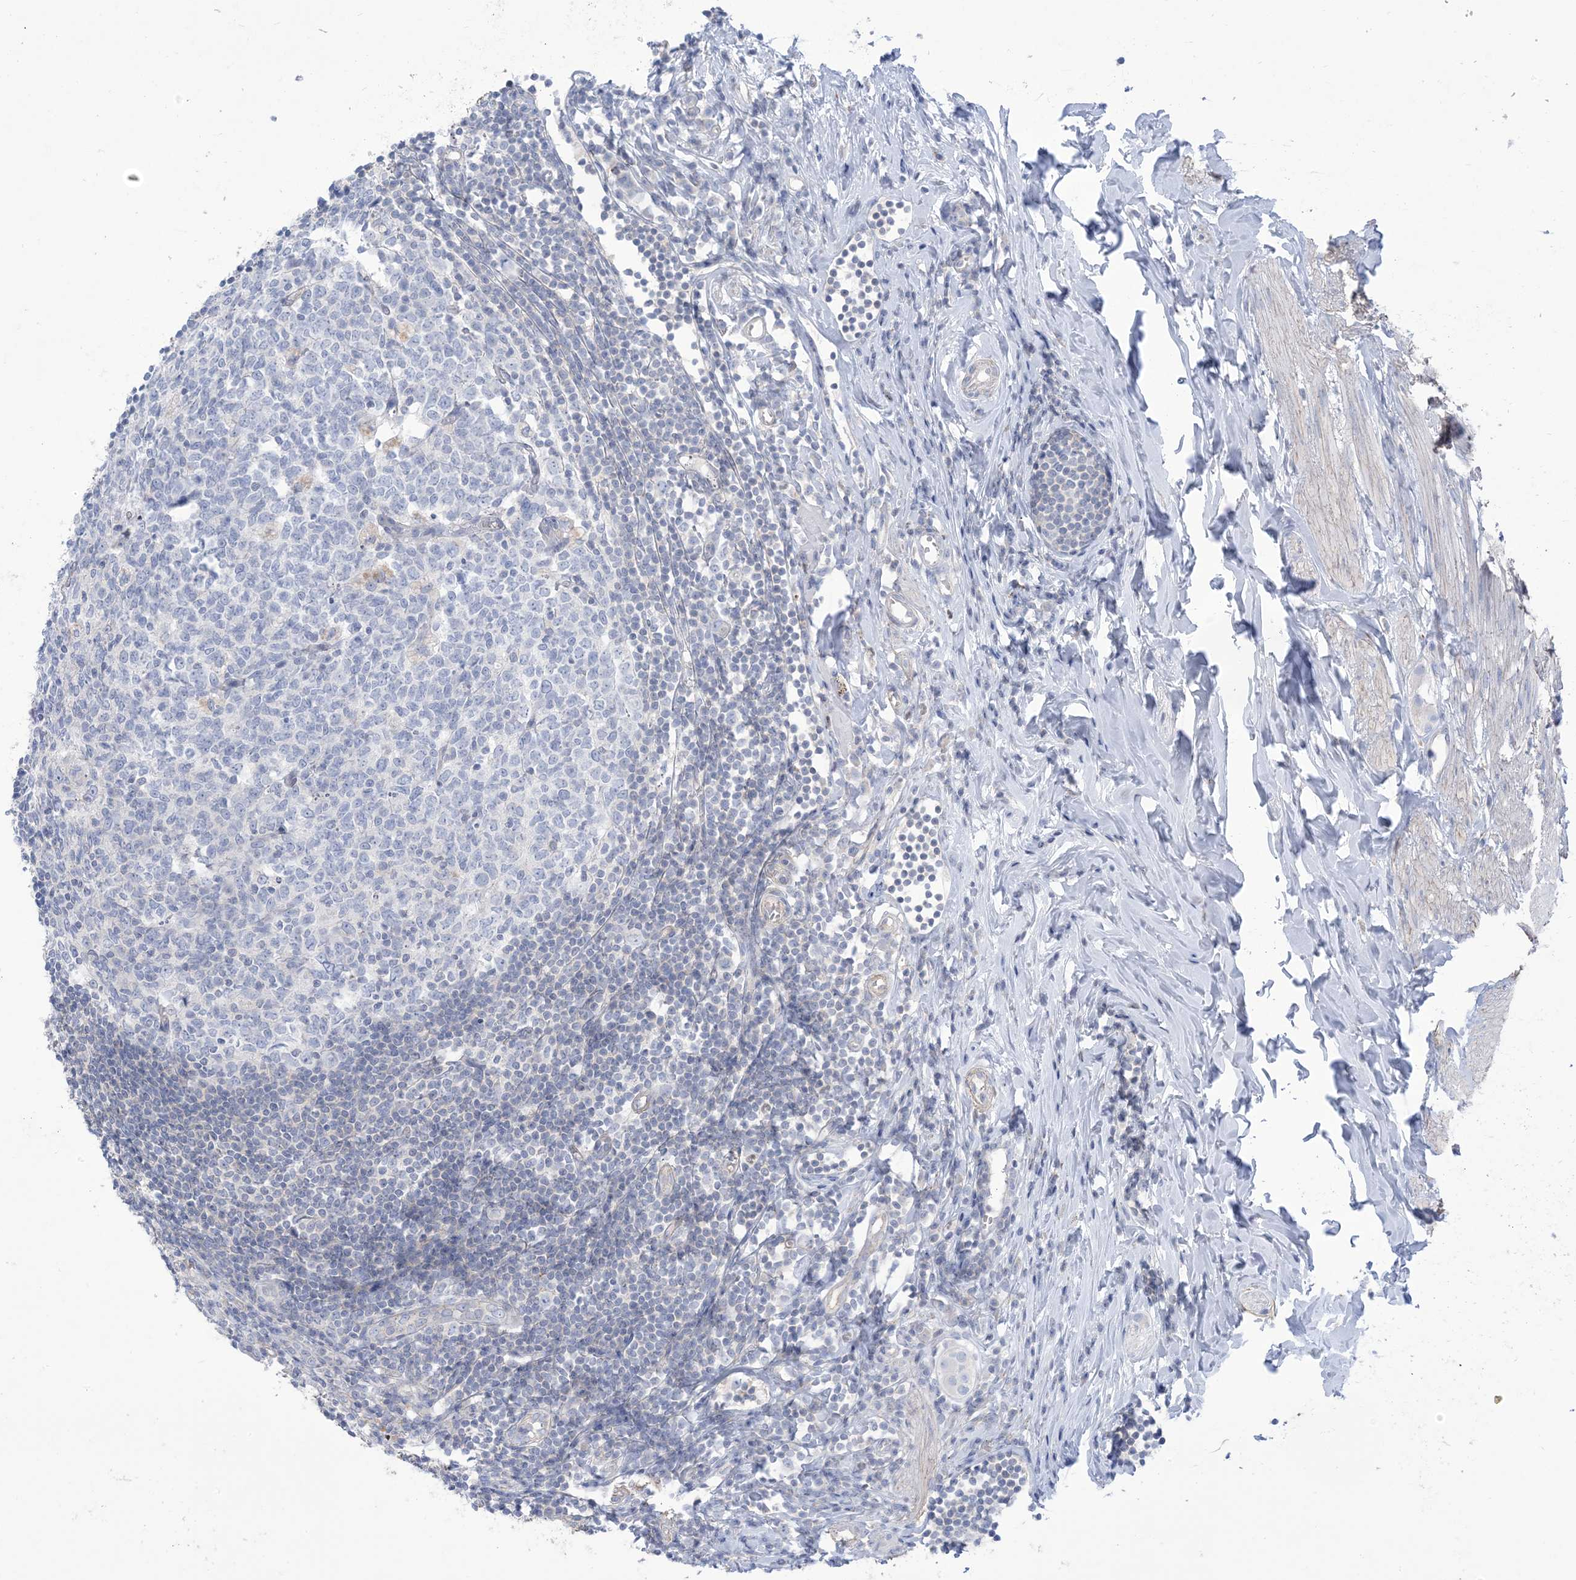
{"staining": {"intensity": "negative", "quantity": "none", "location": "none"}, "tissue": "appendix", "cell_type": "Glandular cells", "image_type": "normal", "snomed": [{"axis": "morphology", "description": "Normal tissue, NOS"}, {"axis": "topography", "description": "Appendix"}], "caption": "Human appendix stained for a protein using immunohistochemistry displays no positivity in glandular cells.", "gene": "MTHFD2L", "patient": {"sex": "female", "age": 54}}